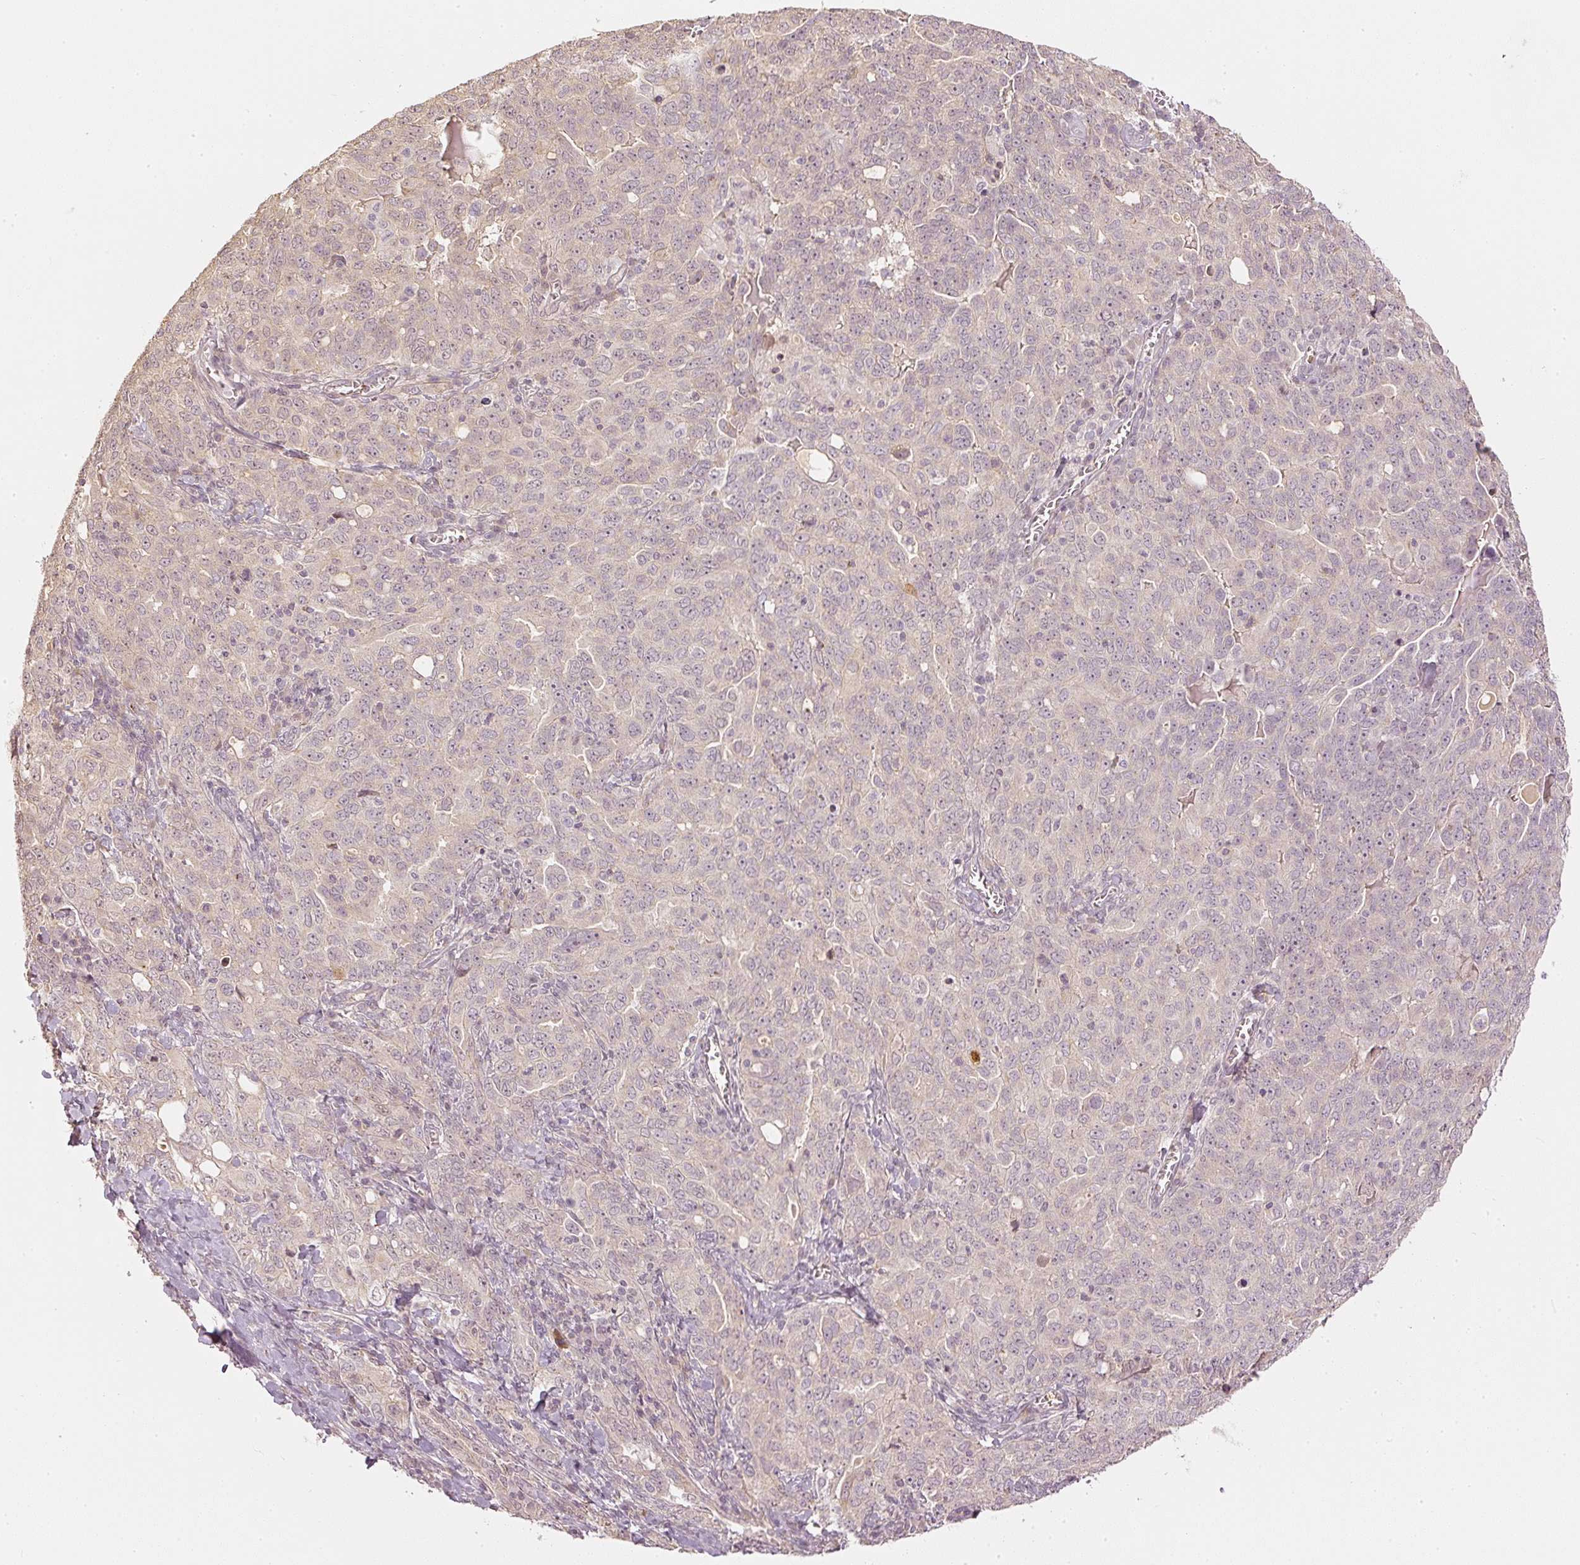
{"staining": {"intensity": "weak", "quantity": "25%-75%", "location": "cytoplasmic/membranous"}, "tissue": "ovarian cancer", "cell_type": "Tumor cells", "image_type": "cancer", "snomed": [{"axis": "morphology", "description": "Carcinoma, endometroid"}, {"axis": "topography", "description": "Ovary"}], "caption": "Ovarian endometroid carcinoma stained for a protein shows weak cytoplasmic/membranous positivity in tumor cells.", "gene": "GZMA", "patient": {"sex": "female", "age": 62}}